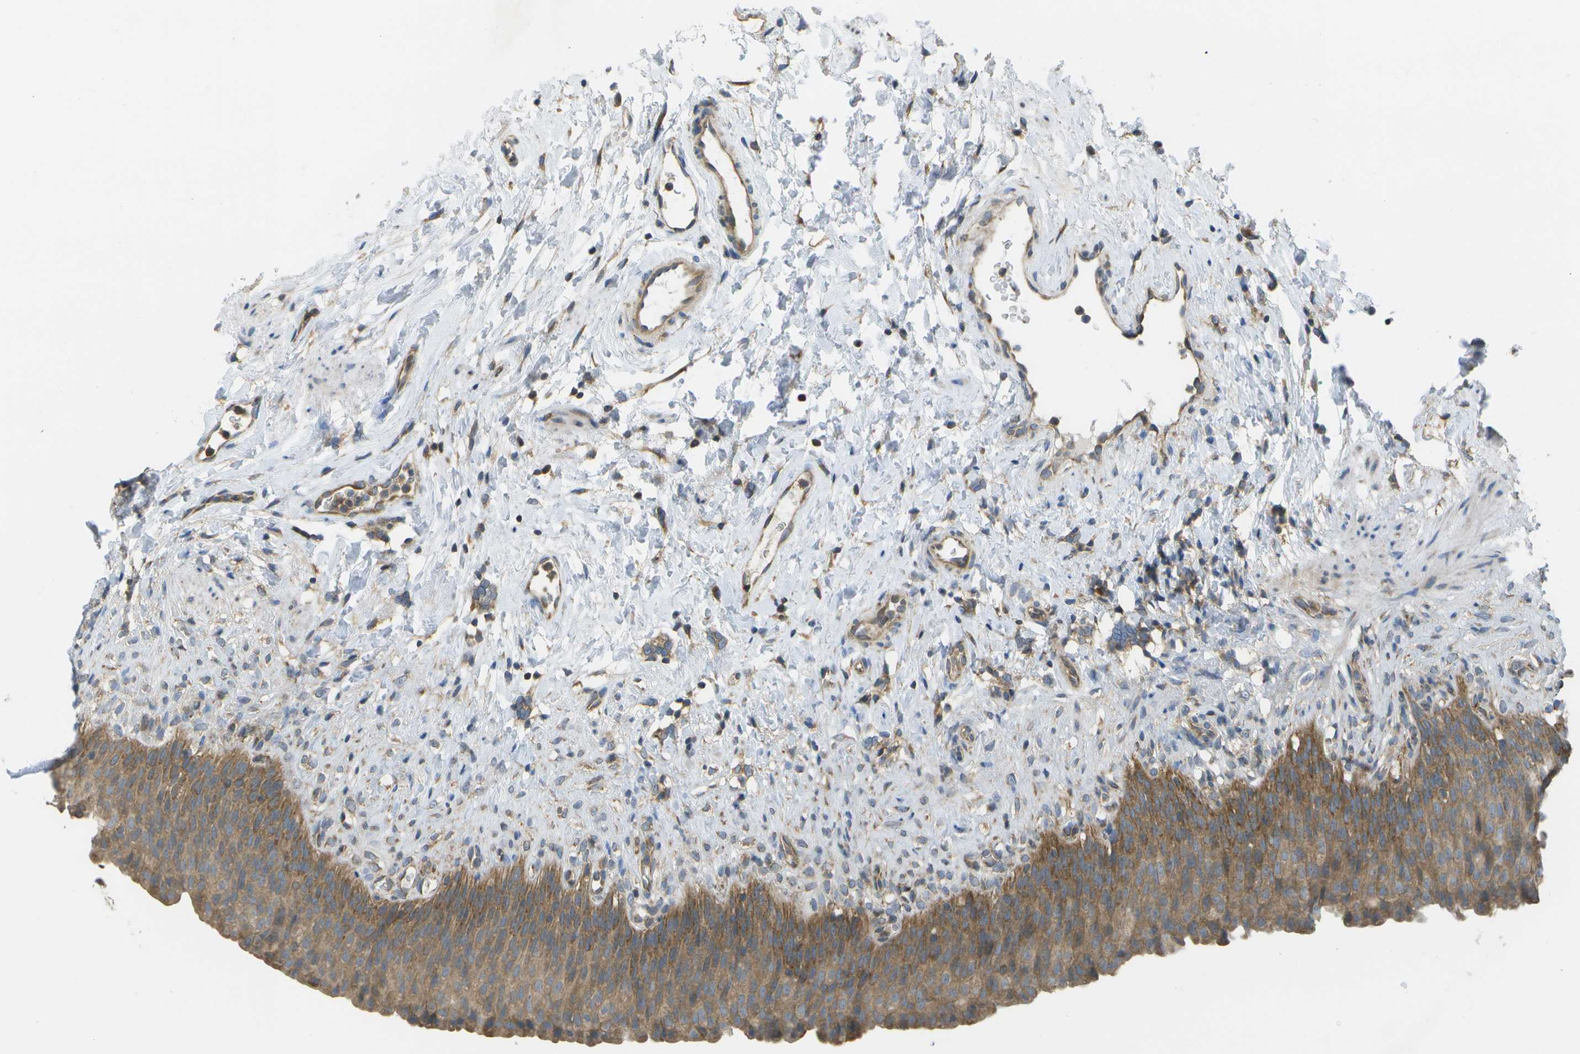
{"staining": {"intensity": "moderate", "quantity": ">75%", "location": "cytoplasmic/membranous"}, "tissue": "urinary bladder", "cell_type": "Urothelial cells", "image_type": "normal", "snomed": [{"axis": "morphology", "description": "Normal tissue, NOS"}, {"axis": "topography", "description": "Urinary bladder"}], "caption": "Immunohistochemical staining of normal urinary bladder demonstrates >75% levels of moderate cytoplasmic/membranous protein positivity in about >75% of urothelial cells.", "gene": "DPM3", "patient": {"sex": "female", "age": 79}}